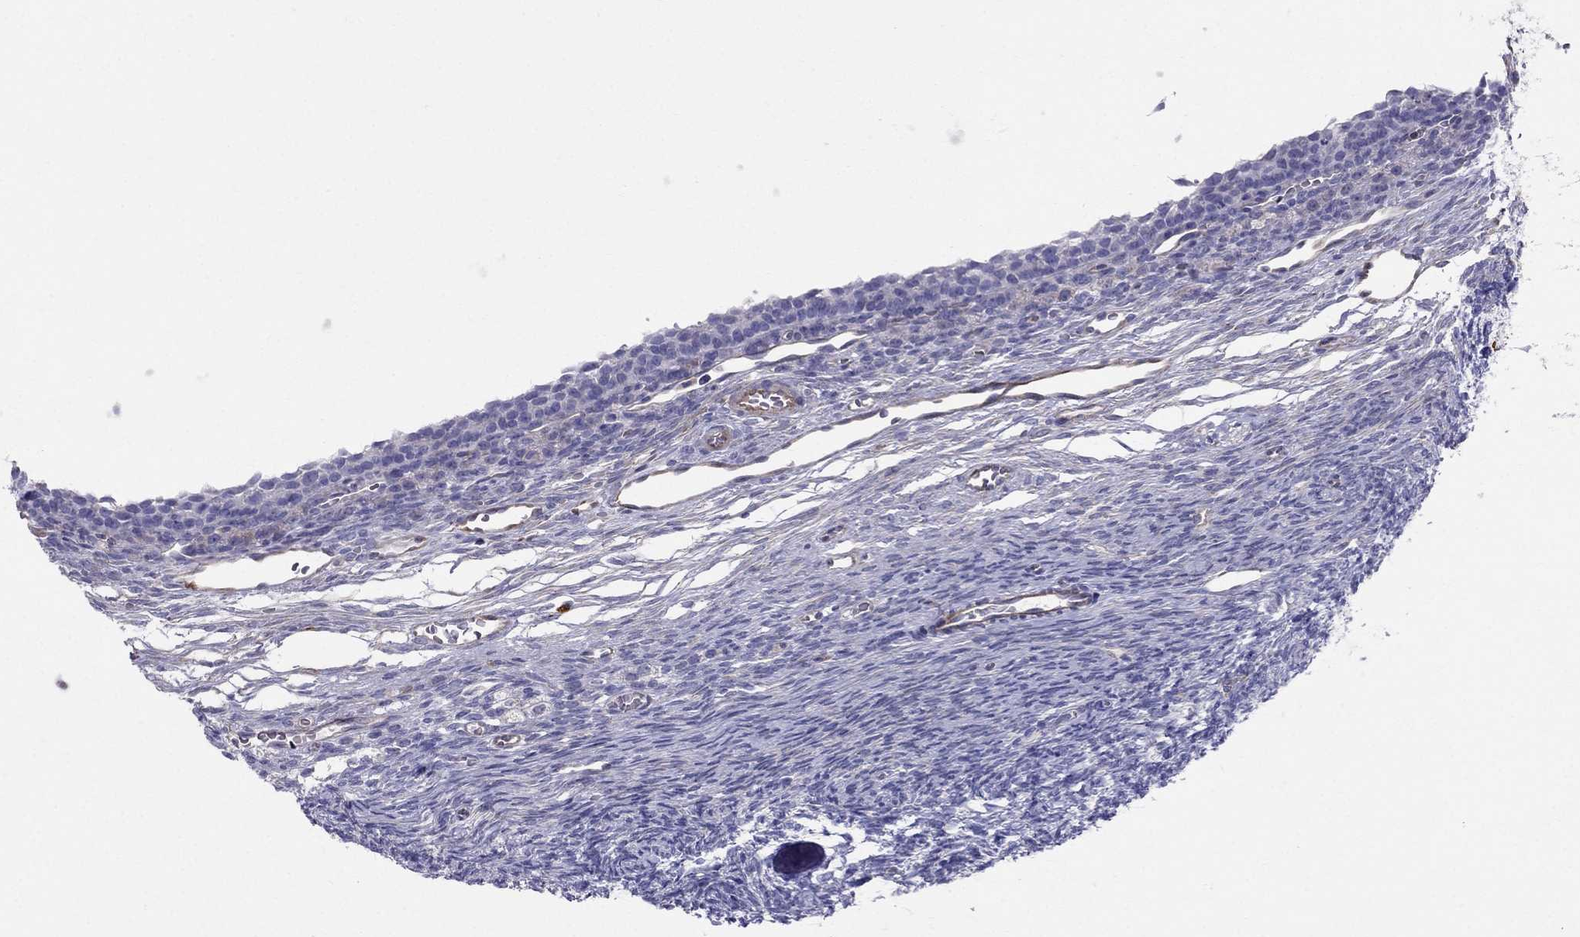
{"staining": {"intensity": "negative", "quantity": "none", "location": "none"}, "tissue": "ovary", "cell_type": "Ovarian stroma cells", "image_type": "normal", "snomed": [{"axis": "morphology", "description": "Normal tissue, NOS"}, {"axis": "topography", "description": "Ovary"}], "caption": "Ovarian stroma cells show no significant positivity in unremarkable ovary. Nuclei are stained in blue.", "gene": "ENOX1", "patient": {"sex": "female", "age": 27}}